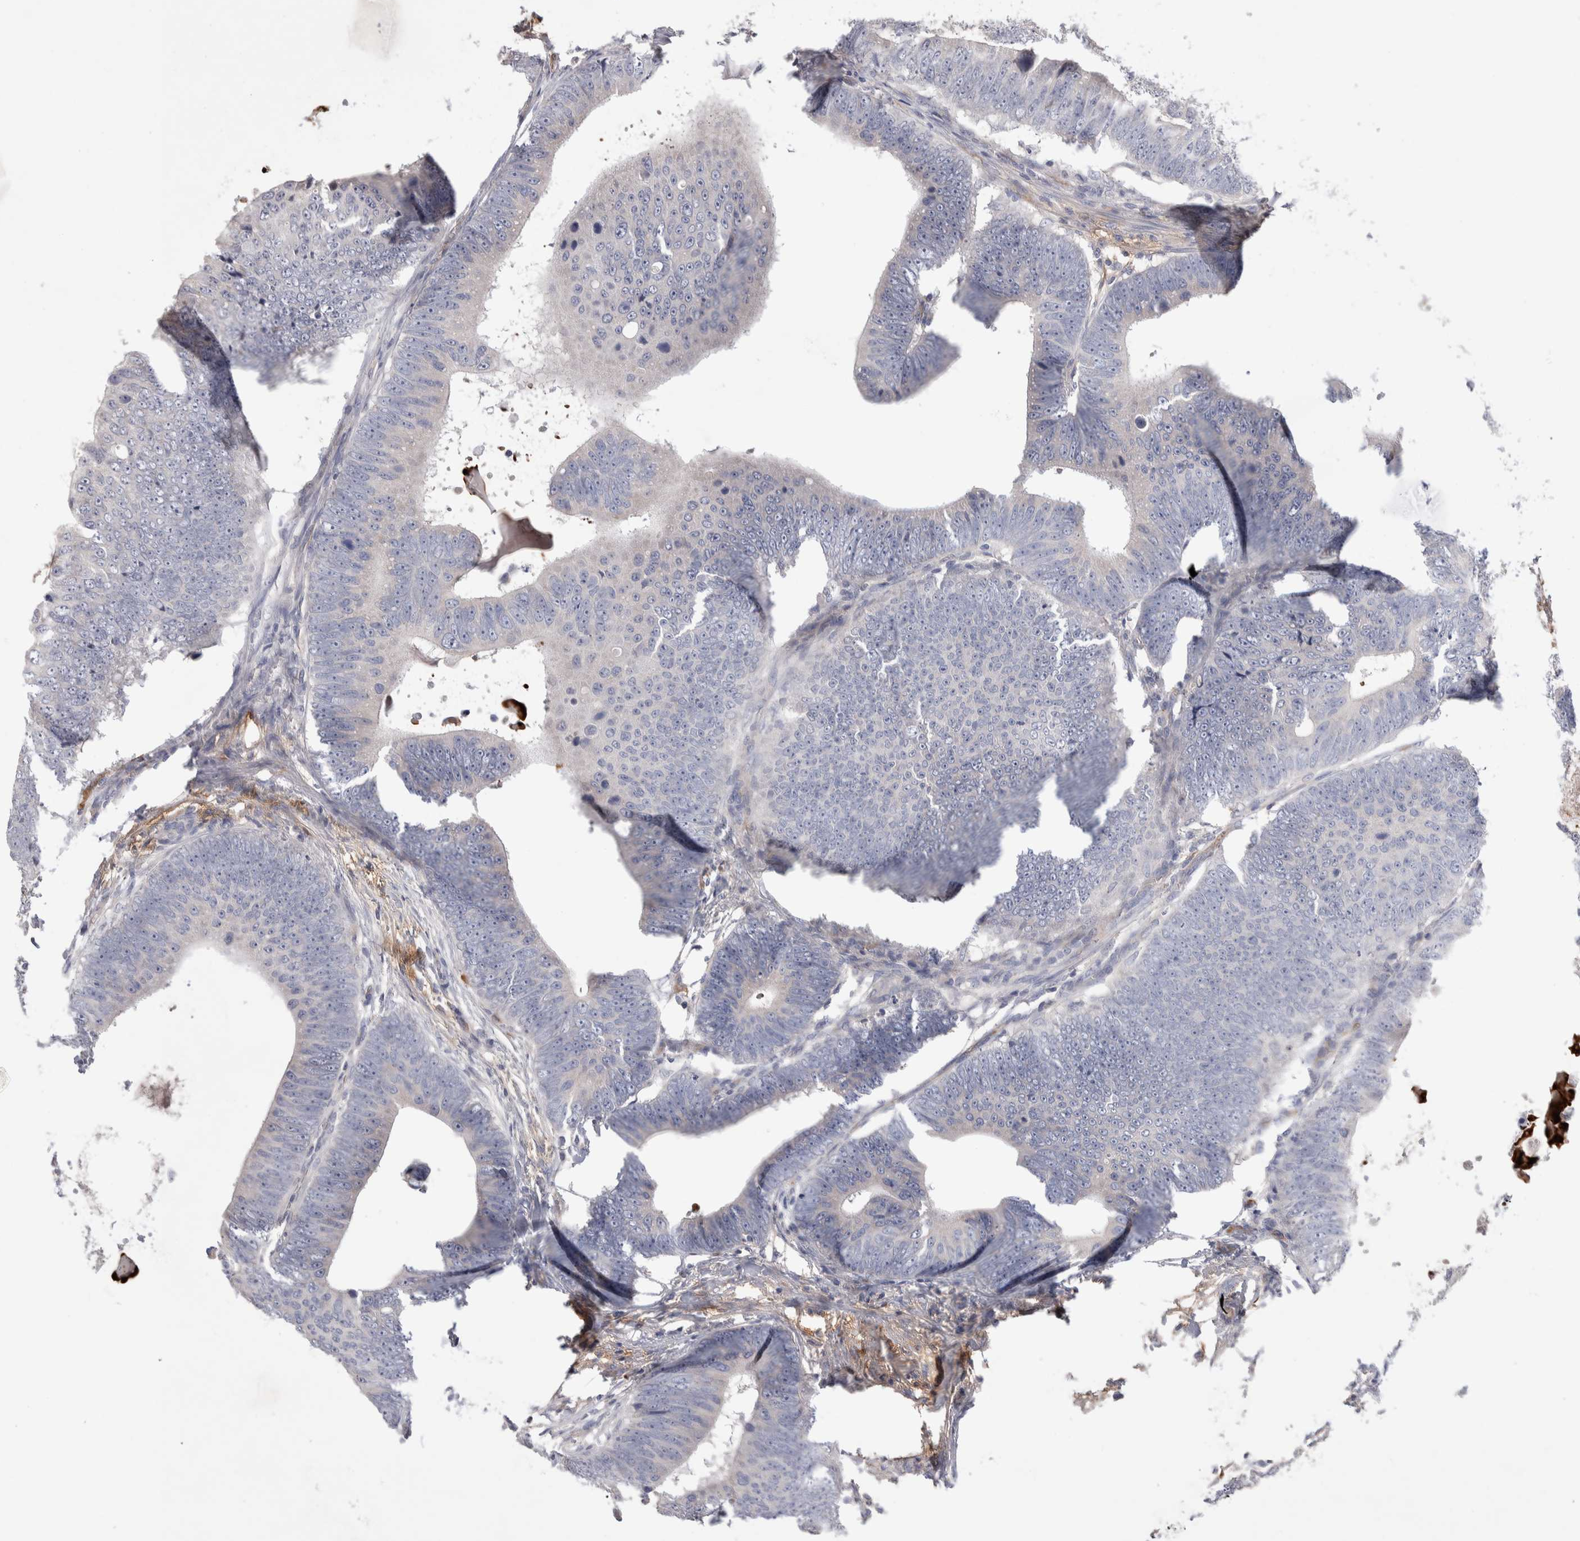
{"staining": {"intensity": "weak", "quantity": "<25%", "location": "cytoplasmic/membranous"}, "tissue": "colorectal cancer", "cell_type": "Tumor cells", "image_type": "cancer", "snomed": [{"axis": "morphology", "description": "Adenocarcinoma, NOS"}, {"axis": "topography", "description": "Colon"}], "caption": "Immunohistochemistry micrograph of neoplastic tissue: human colorectal adenocarcinoma stained with DAB demonstrates no significant protein positivity in tumor cells.", "gene": "CEP131", "patient": {"sex": "male", "age": 56}}